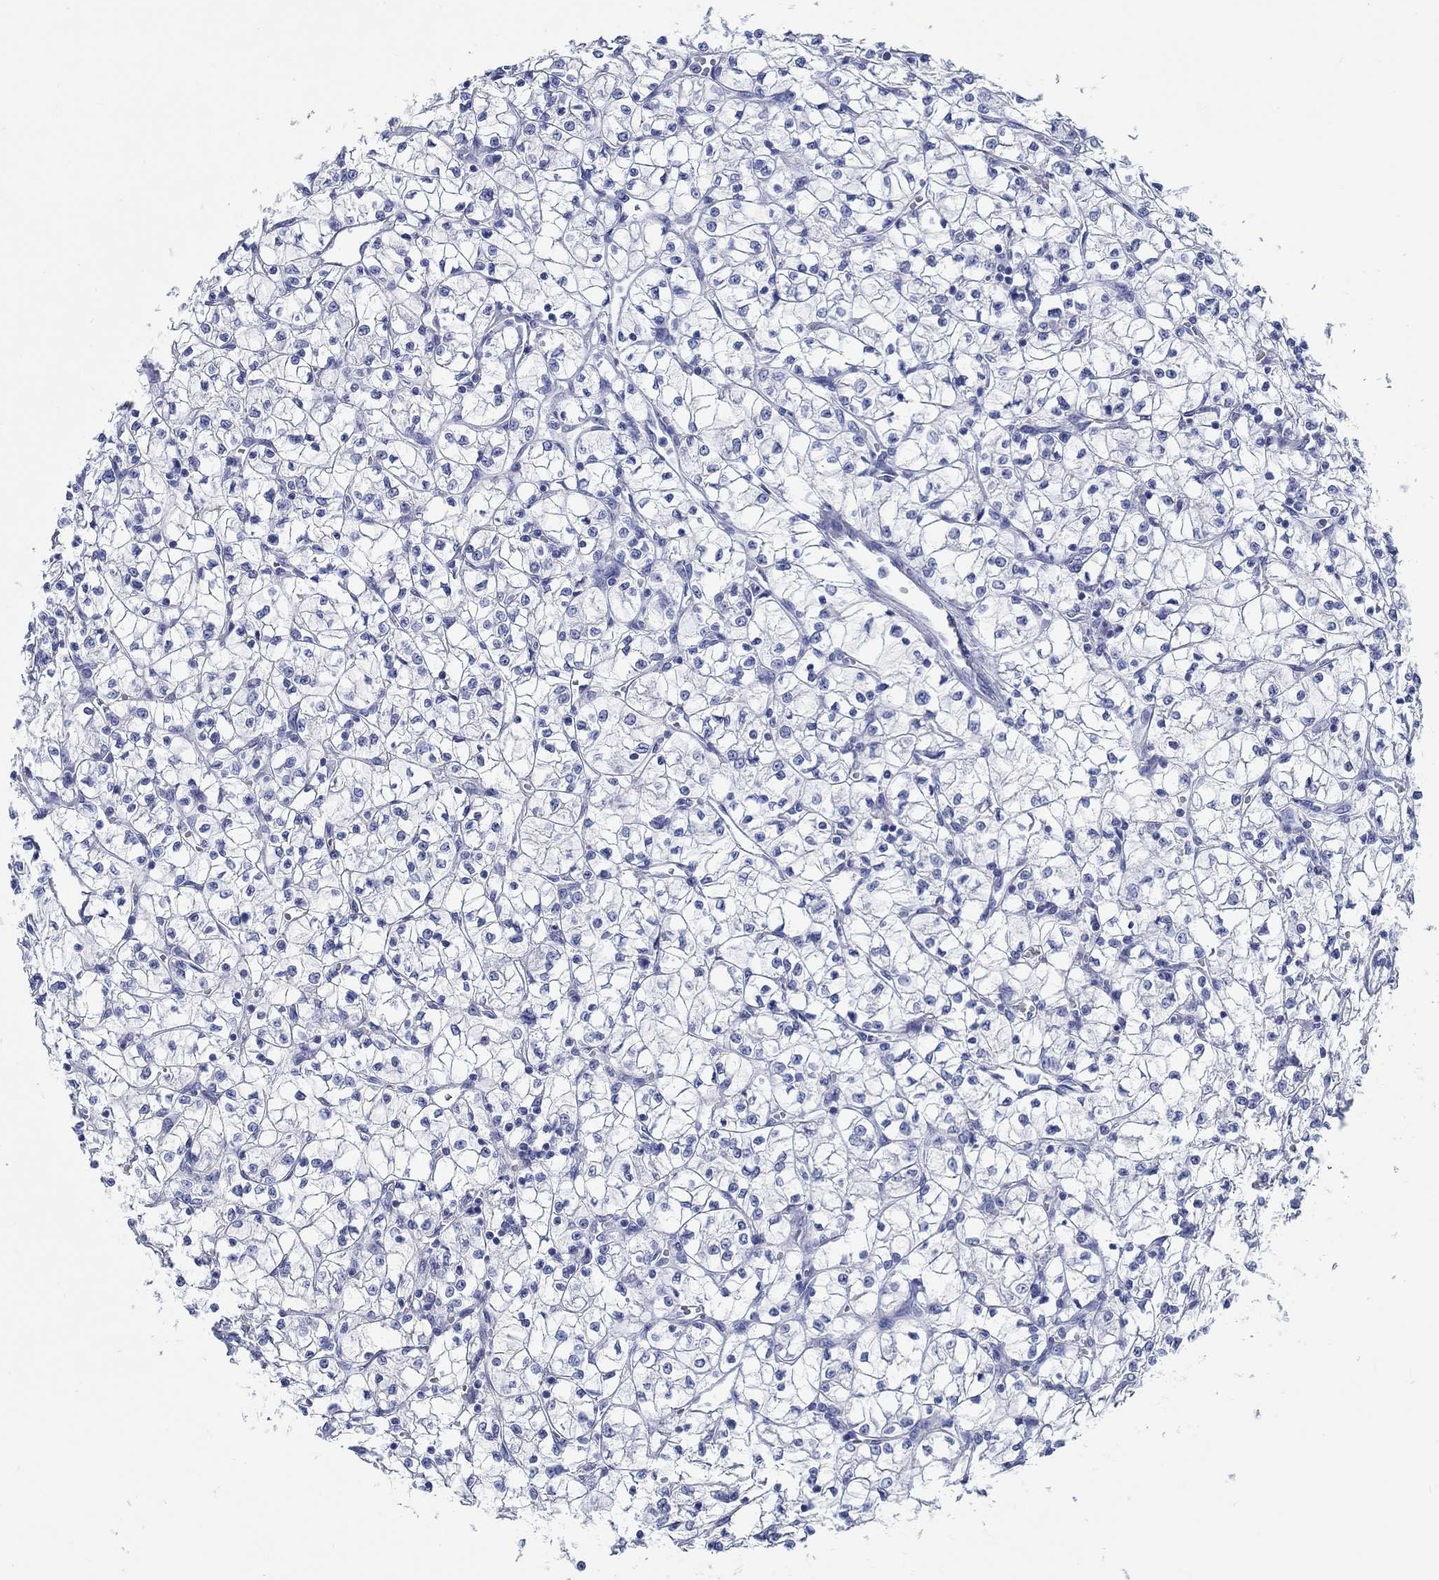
{"staining": {"intensity": "negative", "quantity": "none", "location": "none"}, "tissue": "renal cancer", "cell_type": "Tumor cells", "image_type": "cancer", "snomed": [{"axis": "morphology", "description": "Adenocarcinoma, NOS"}, {"axis": "topography", "description": "Kidney"}], "caption": "Immunohistochemistry micrograph of neoplastic tissue: renal cancer stained with DAB reveals no significant protein staining in tumor cells.", "gene": "FBXO2", "patient": {"sex": "female", "age": 64}}